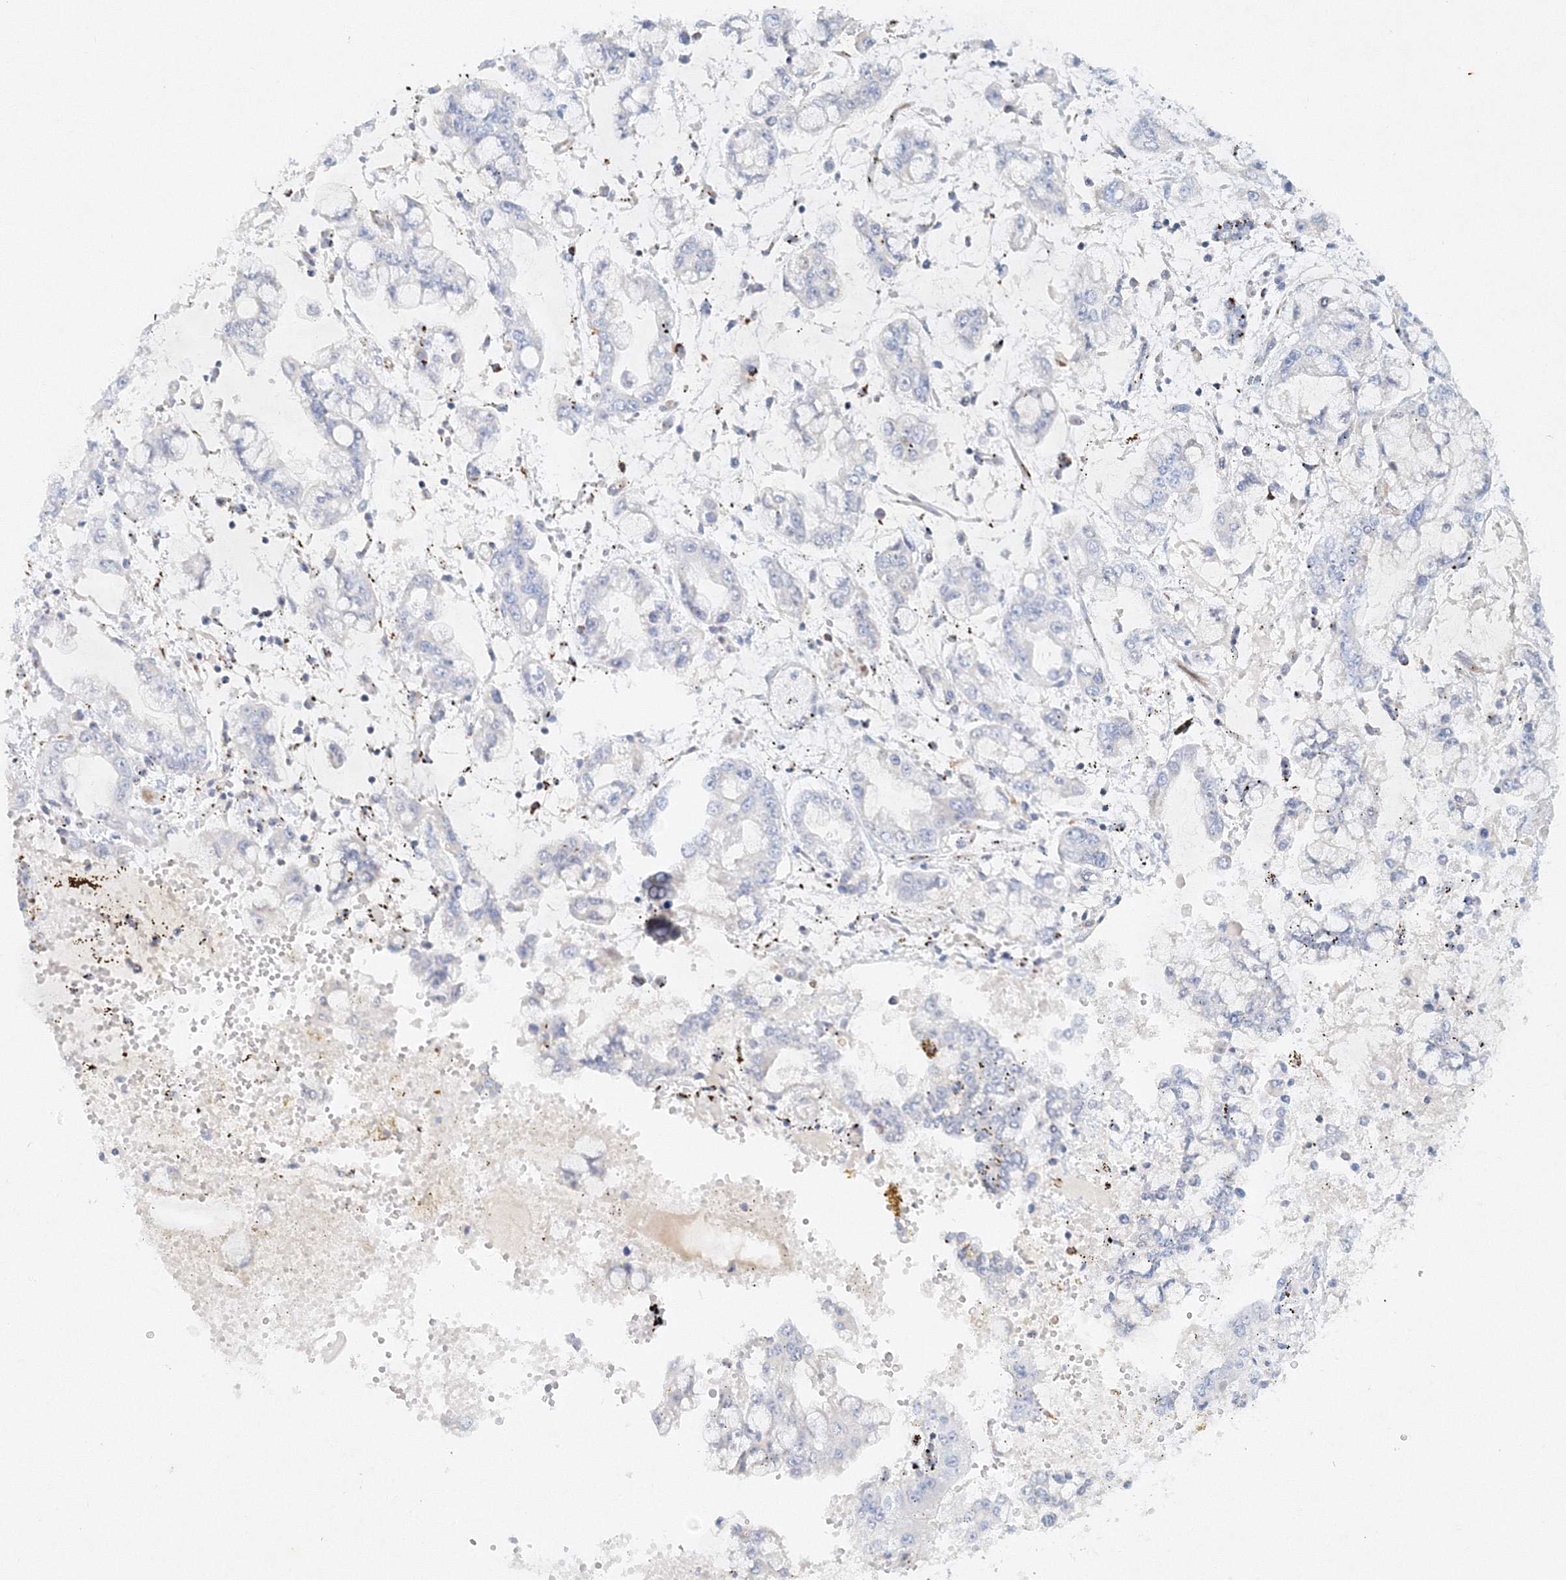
{"staining": {"intensity": "negative", "quantity": "none", "location": "none"}, "tissue": "stomach cancer", "cell_type": "Tumor cells", "image_type": "cancer", "snomed": [{"axis": "morphology", "description": "Normal tissue, NOS"}, {"axis": "morphology", "description": "Adenocarcinoma, NOS"}, {"axis": "topography", "description": "Stomach, upper"}, {"axis": "topography", "description": "Stomach"}], "caption": "IHC photomicrograph of stomach adenocarcinoma stained for a protein (brown), which displays no expression in tumor cells.", "gene": "DNAH1", "patient": {"sex": "male", "age": 76}}